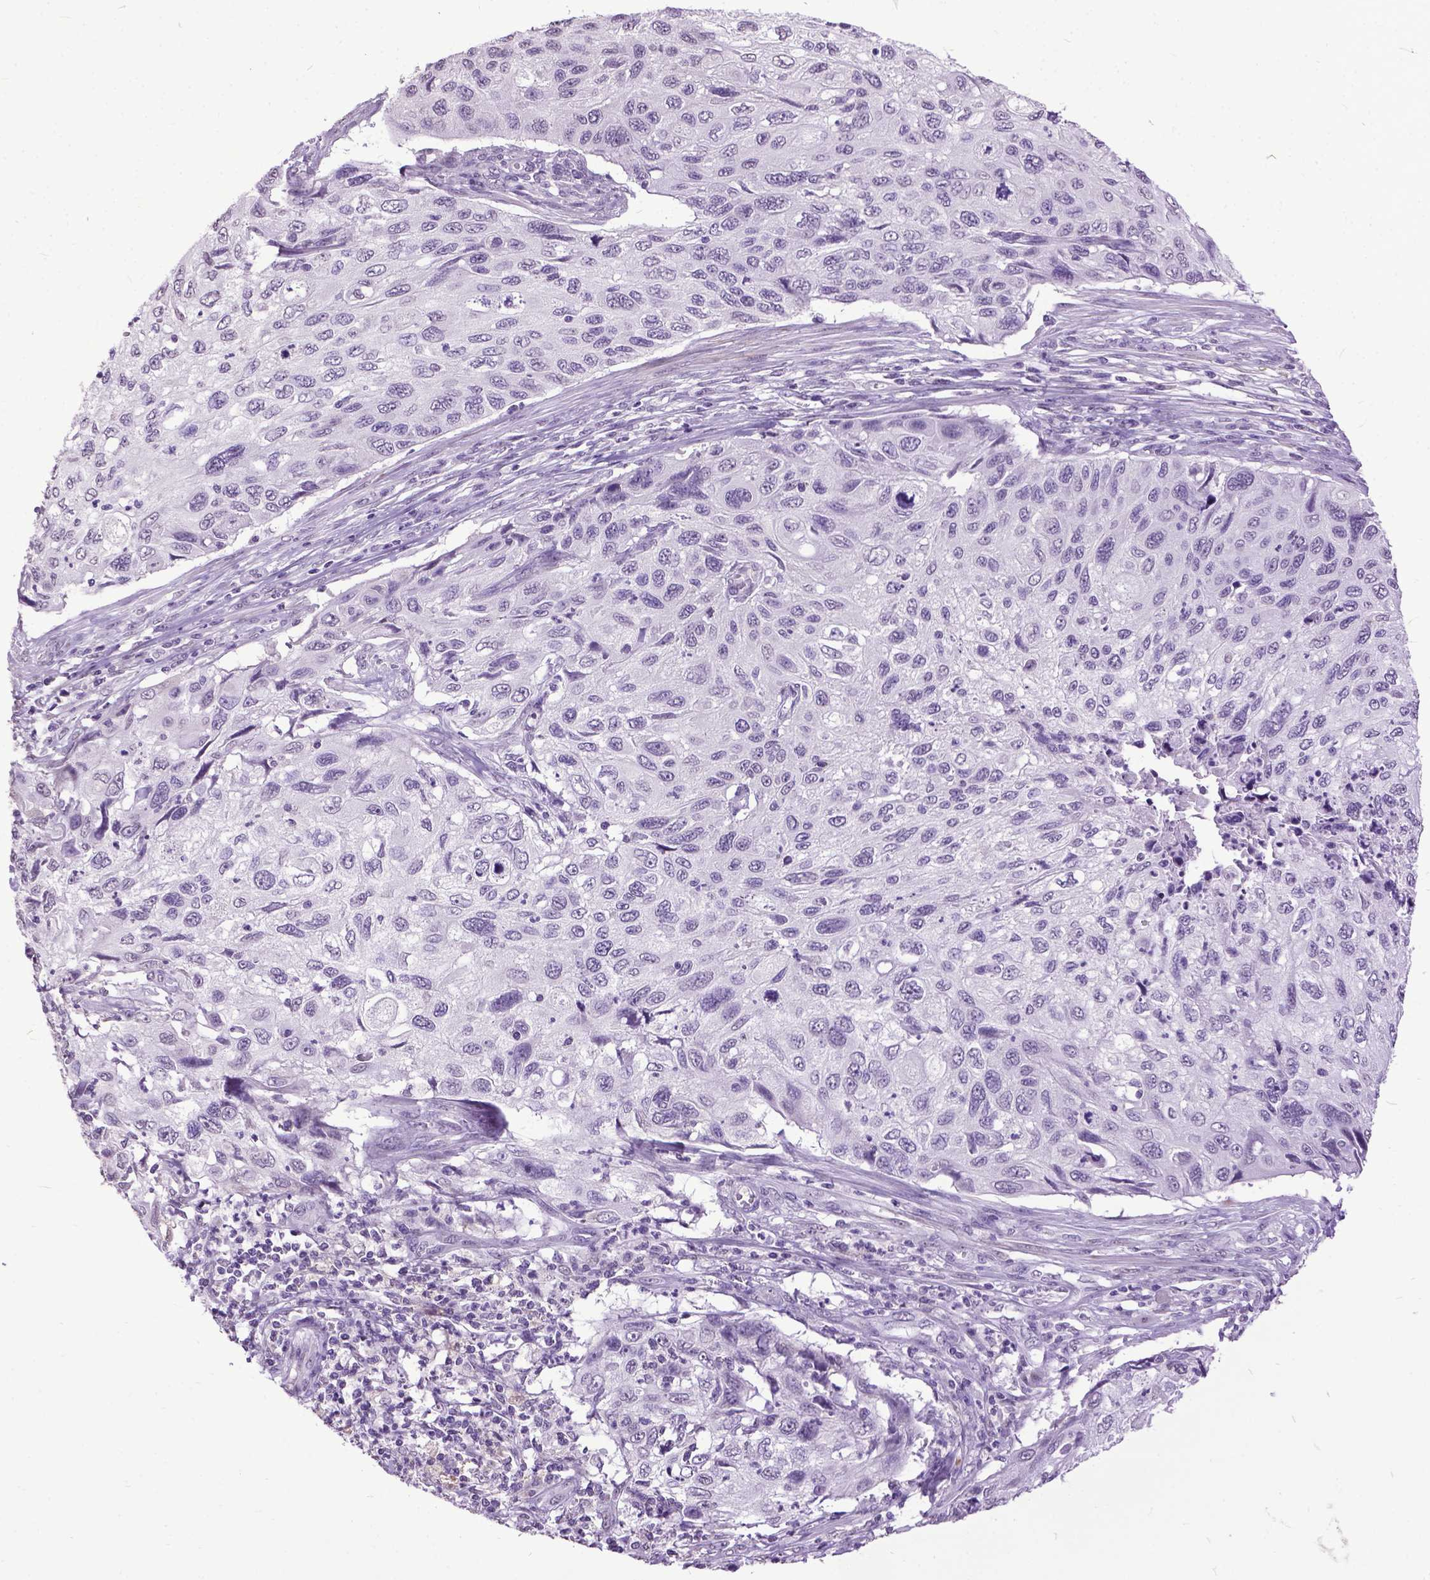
{"staining": {"intensity": "negative", "quantity": "none", "location": "none"}, "tissue": "cervical cancer", "cell_type": "Tumor cells", "image_type": "cancer", "snomed": [{"axis": "morphology", "description": "Squamous cell carcinoma, NOS"}, {"axis": "topography", "description": "Cervix"}], "caption": "Immunohistochemistry micrograph of neoplastic tissue: squamous cell carcinoma (cervical) stained with DAB reveals no significant protein staining in tumor cells. The staining is performed using DAB (3,3'-diaminobenzidine) brown chromogen with nuclei counter-stained in using hematoxylin.", "gene": "MARCHF10", "patient": {"sex": "female", "age": 70}}